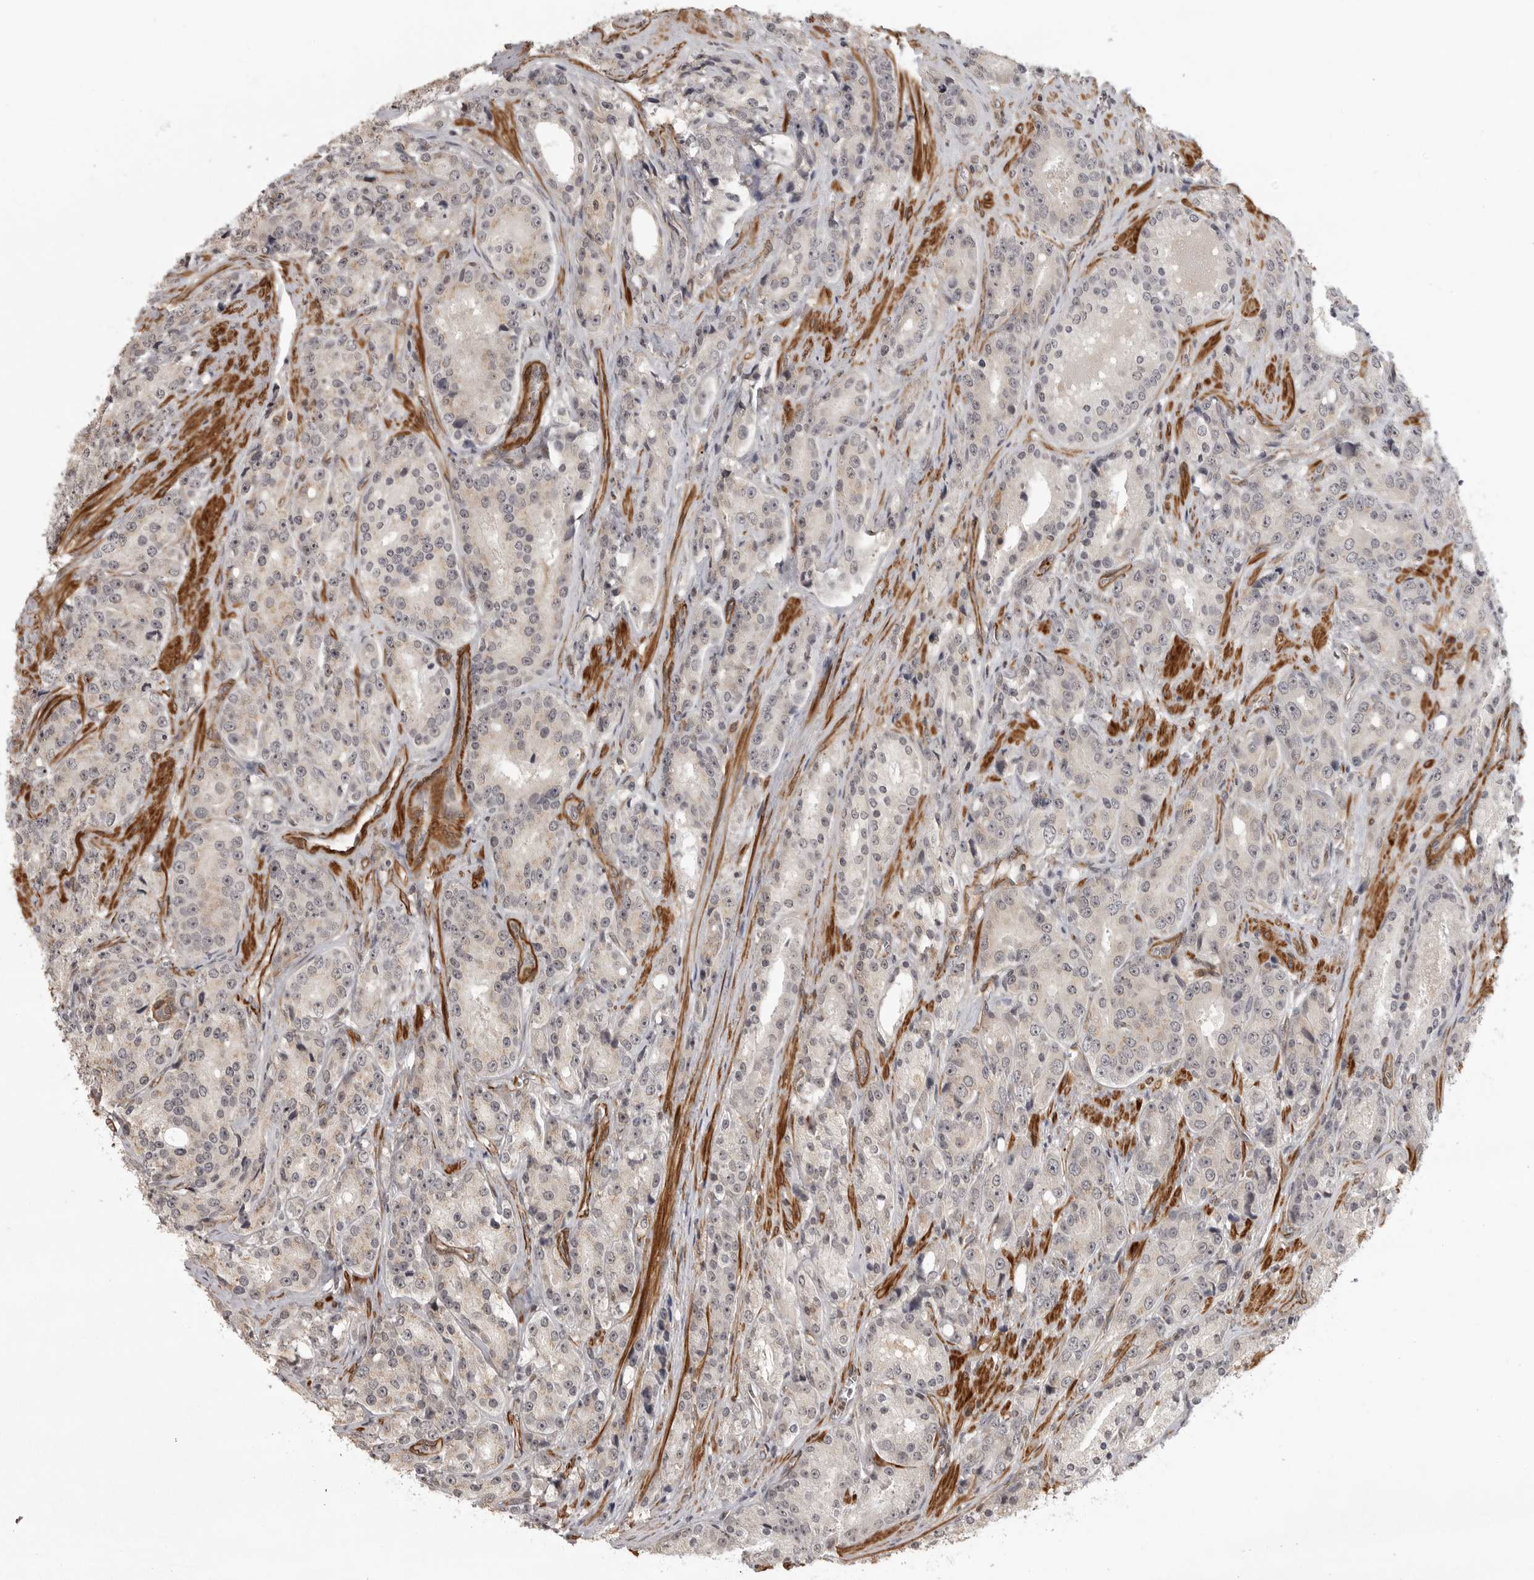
{"staining": {"intensity": "negative", "quantity": "none", "location": "none"}, "tissue": "prostate cancer", "cell_type": "Tumor cells", "image_type": "cancer", "snomed": [{"axis": "morphology", "description": "Adenocarcinoma, High grade"}, {"axis": "topography", "description": "Prostate"}], "caption": "Tumor cells show no significant protein positivity in high-grade adenocarcinoma (prostate).", "gene": "TUT4", "patient": {"sex": "male", "age": 60}}